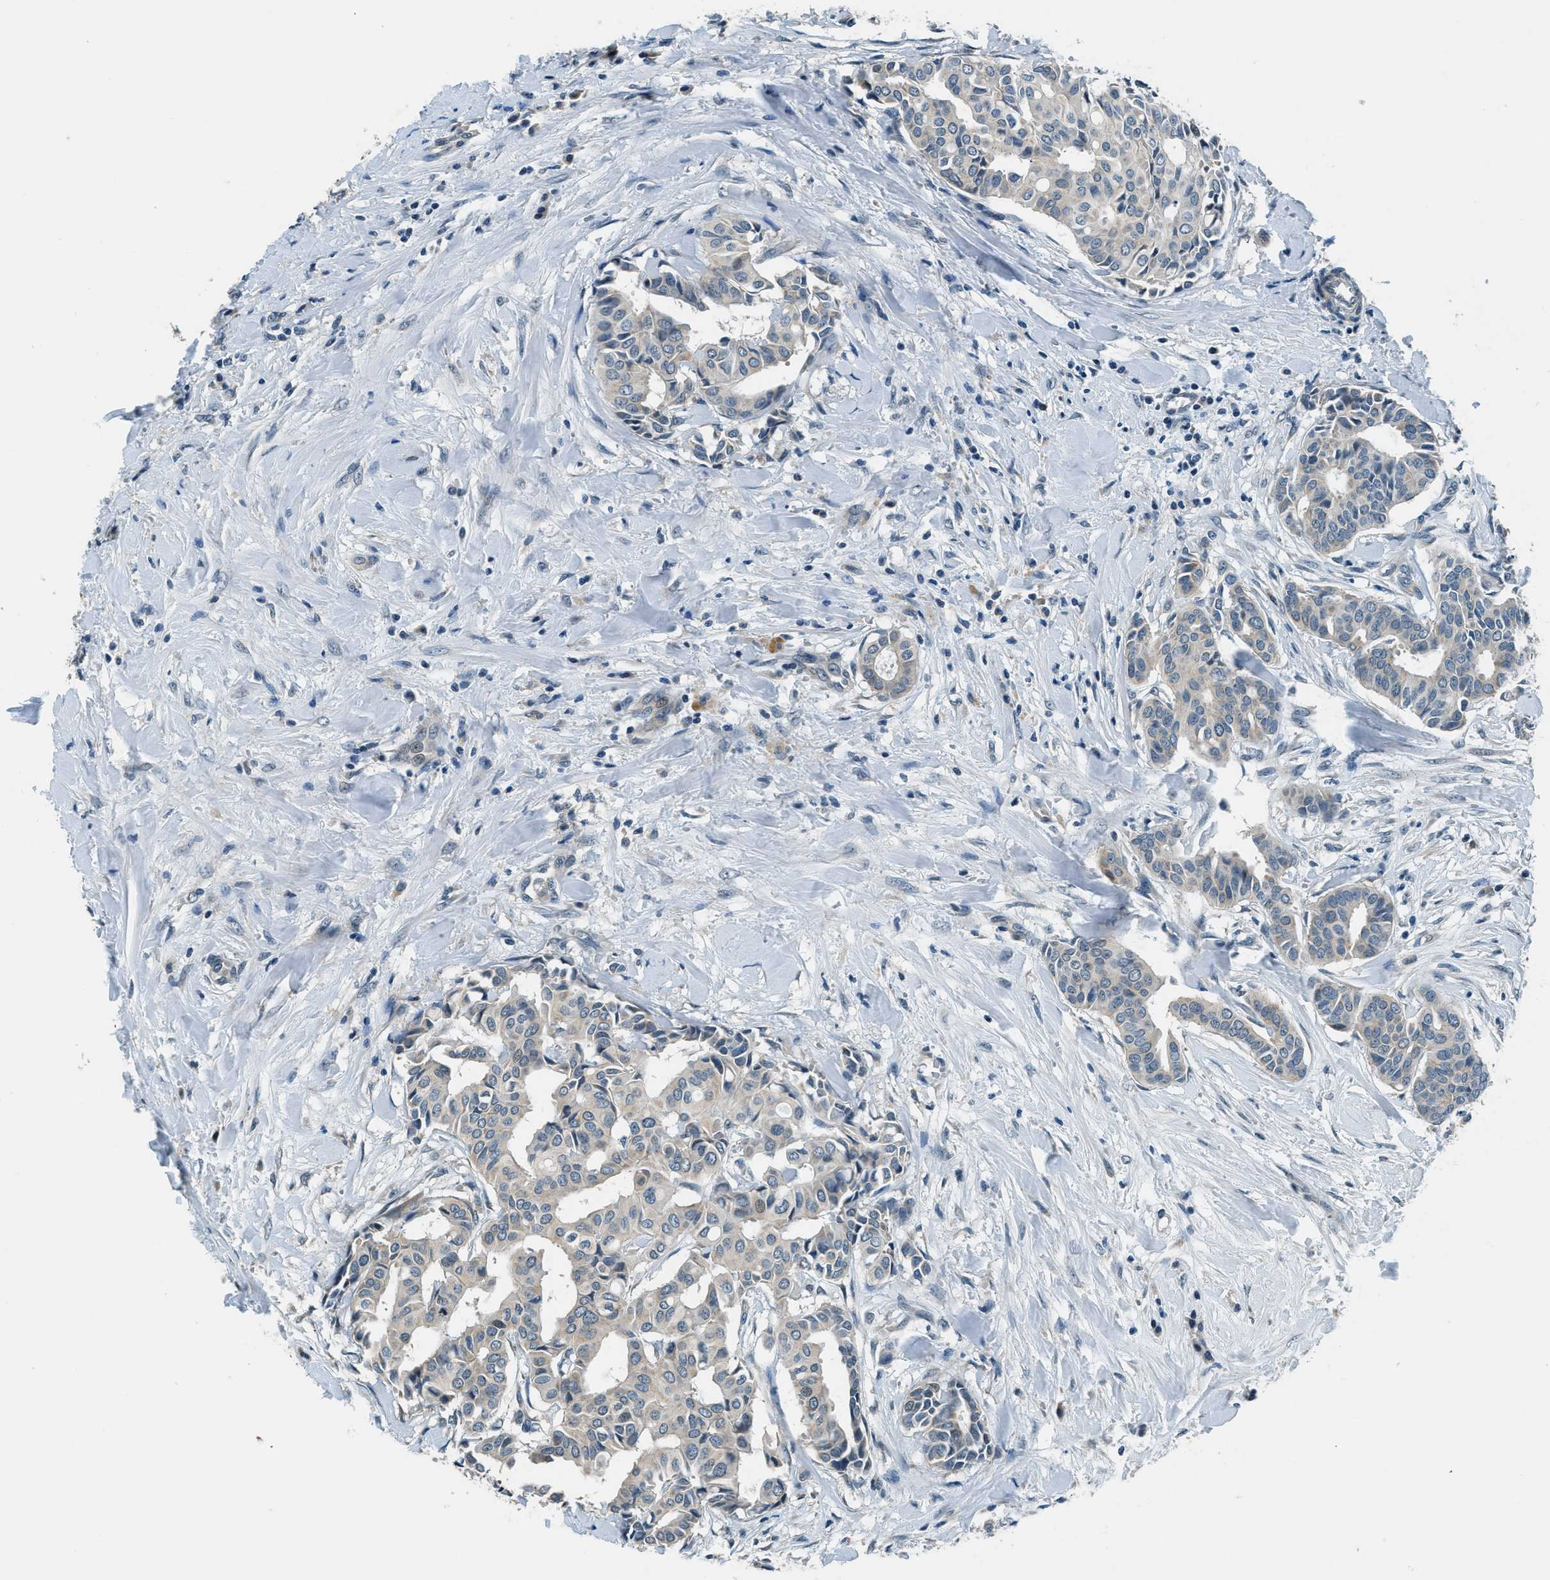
{"staining": {"intensity": "weak", "quantity": ">75%", "location": "cytoplasmic/membranous"}, "tissue": "head and neck cancer", "cell_type": "Tumor cells", "image_type": "cancer", "snomed": [{"axis": "morphology", "description": "Adenocarcinoma, NOS"}, {"axis": "topography", "description": "Salivary gland"}, {"axis": "topography", "description": "Head-Neck"}], "caption": "A histopathology image showing weak cytoplasmic/membranous positivity in about >75% of tumor cells in head and neck cancer (adenocarcinoma), as visualized by brown immunohistochemical staining.", "gene": "NME8", "patient": {"sex": "female", "age": 59}}